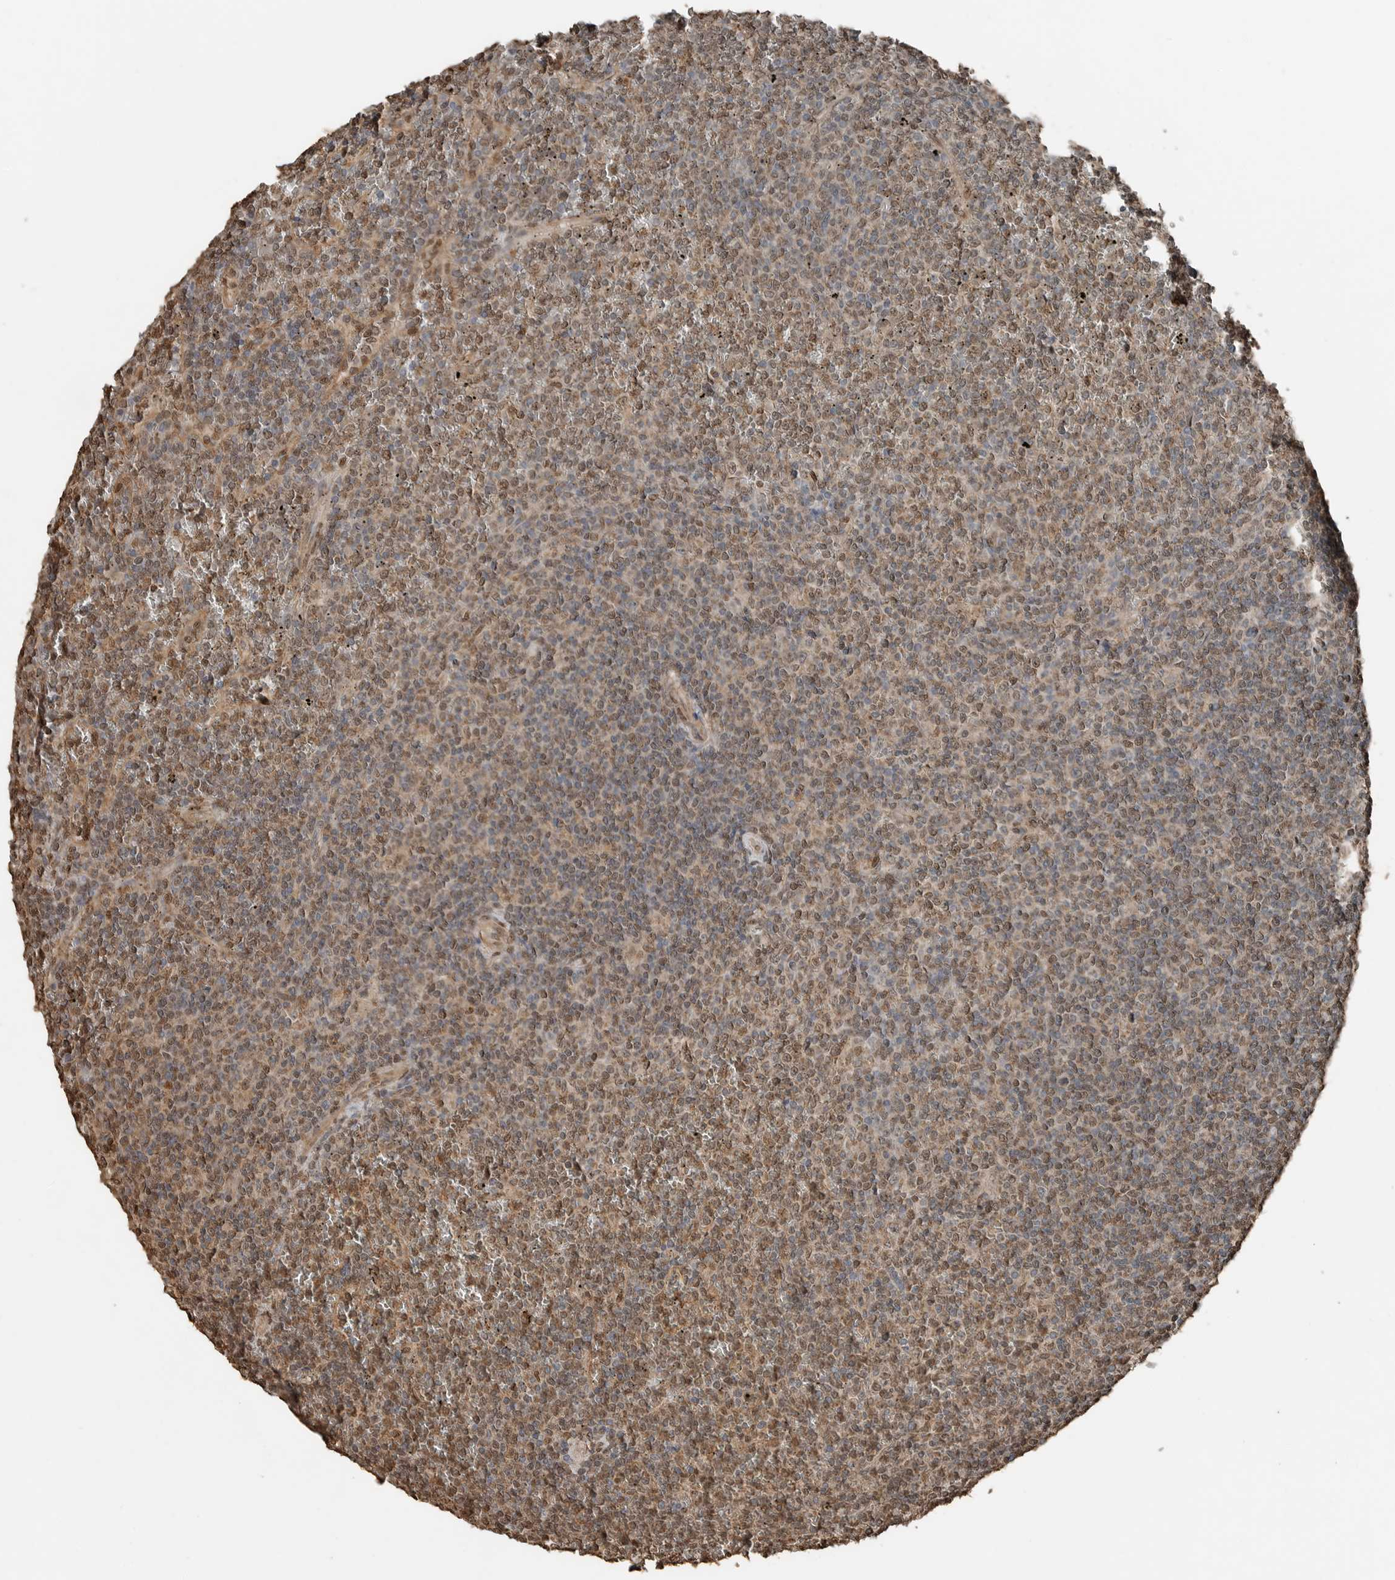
{"staining": {"intensity": "moderate", "quantity": "25%-75%", "location": "nuclear"}, "tissue": "lymphoma", "cell_type": "Tumor cells", "image_type": "cancer", "snomed": [{"axis": "morphology", "description": "Malignant lymphoma, non-Hodgkin's type, Low grade"}, {"axis": "topography", "description": "Spleen"}], "caption": "Immunohistochemistry (DAB) staining of lymphoma shows moderate nuclear protein staining in approximately 25%-75% of tumor cells.", "gene": "BLZF1", "patient": {"sex": "female", "age": 19}}